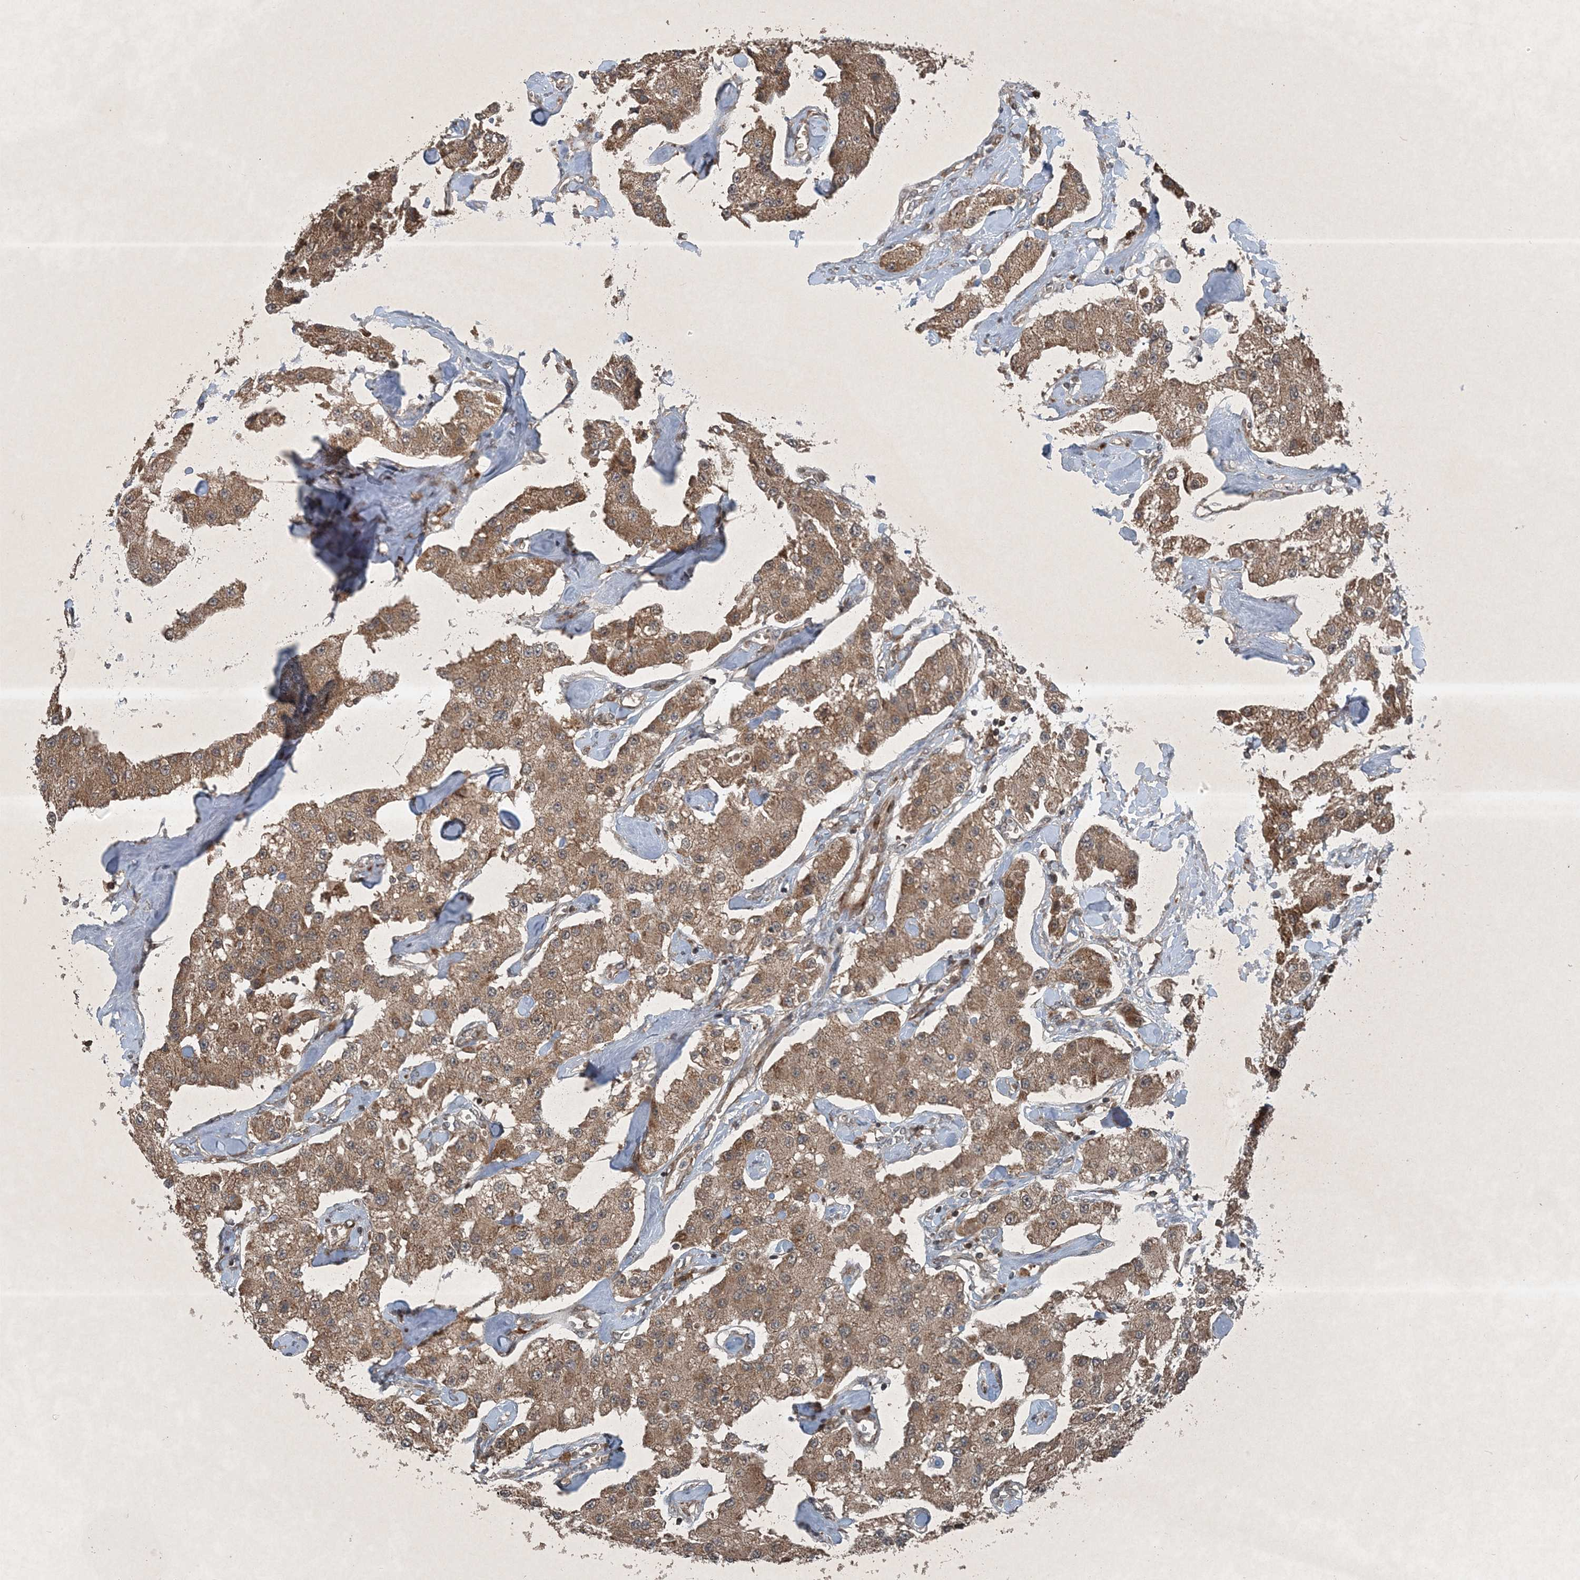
{"staining": {"intensity": "moderate", "quantity": ">75%", "location": "cytoplasmic/membranous"}, "tissue": "carcinoid", "cell_type": "Tumor cells", "image_type": "cancer", "snomed": [{"axis": "morphology", "description": "Carcinoid, malignant, NOS"}, {"axis": "topography", "description": "Pancreas"}], "caption": "An image of human carcinoid (malignant) stained for a protein reveals moderate cytoplasmic/membranous brown staining in tumor cells. (DAB = brown stain, brightfield microscopy at high magnification).", "gene": "GNG5", "patient": {"sex": "male", "age": 41}}